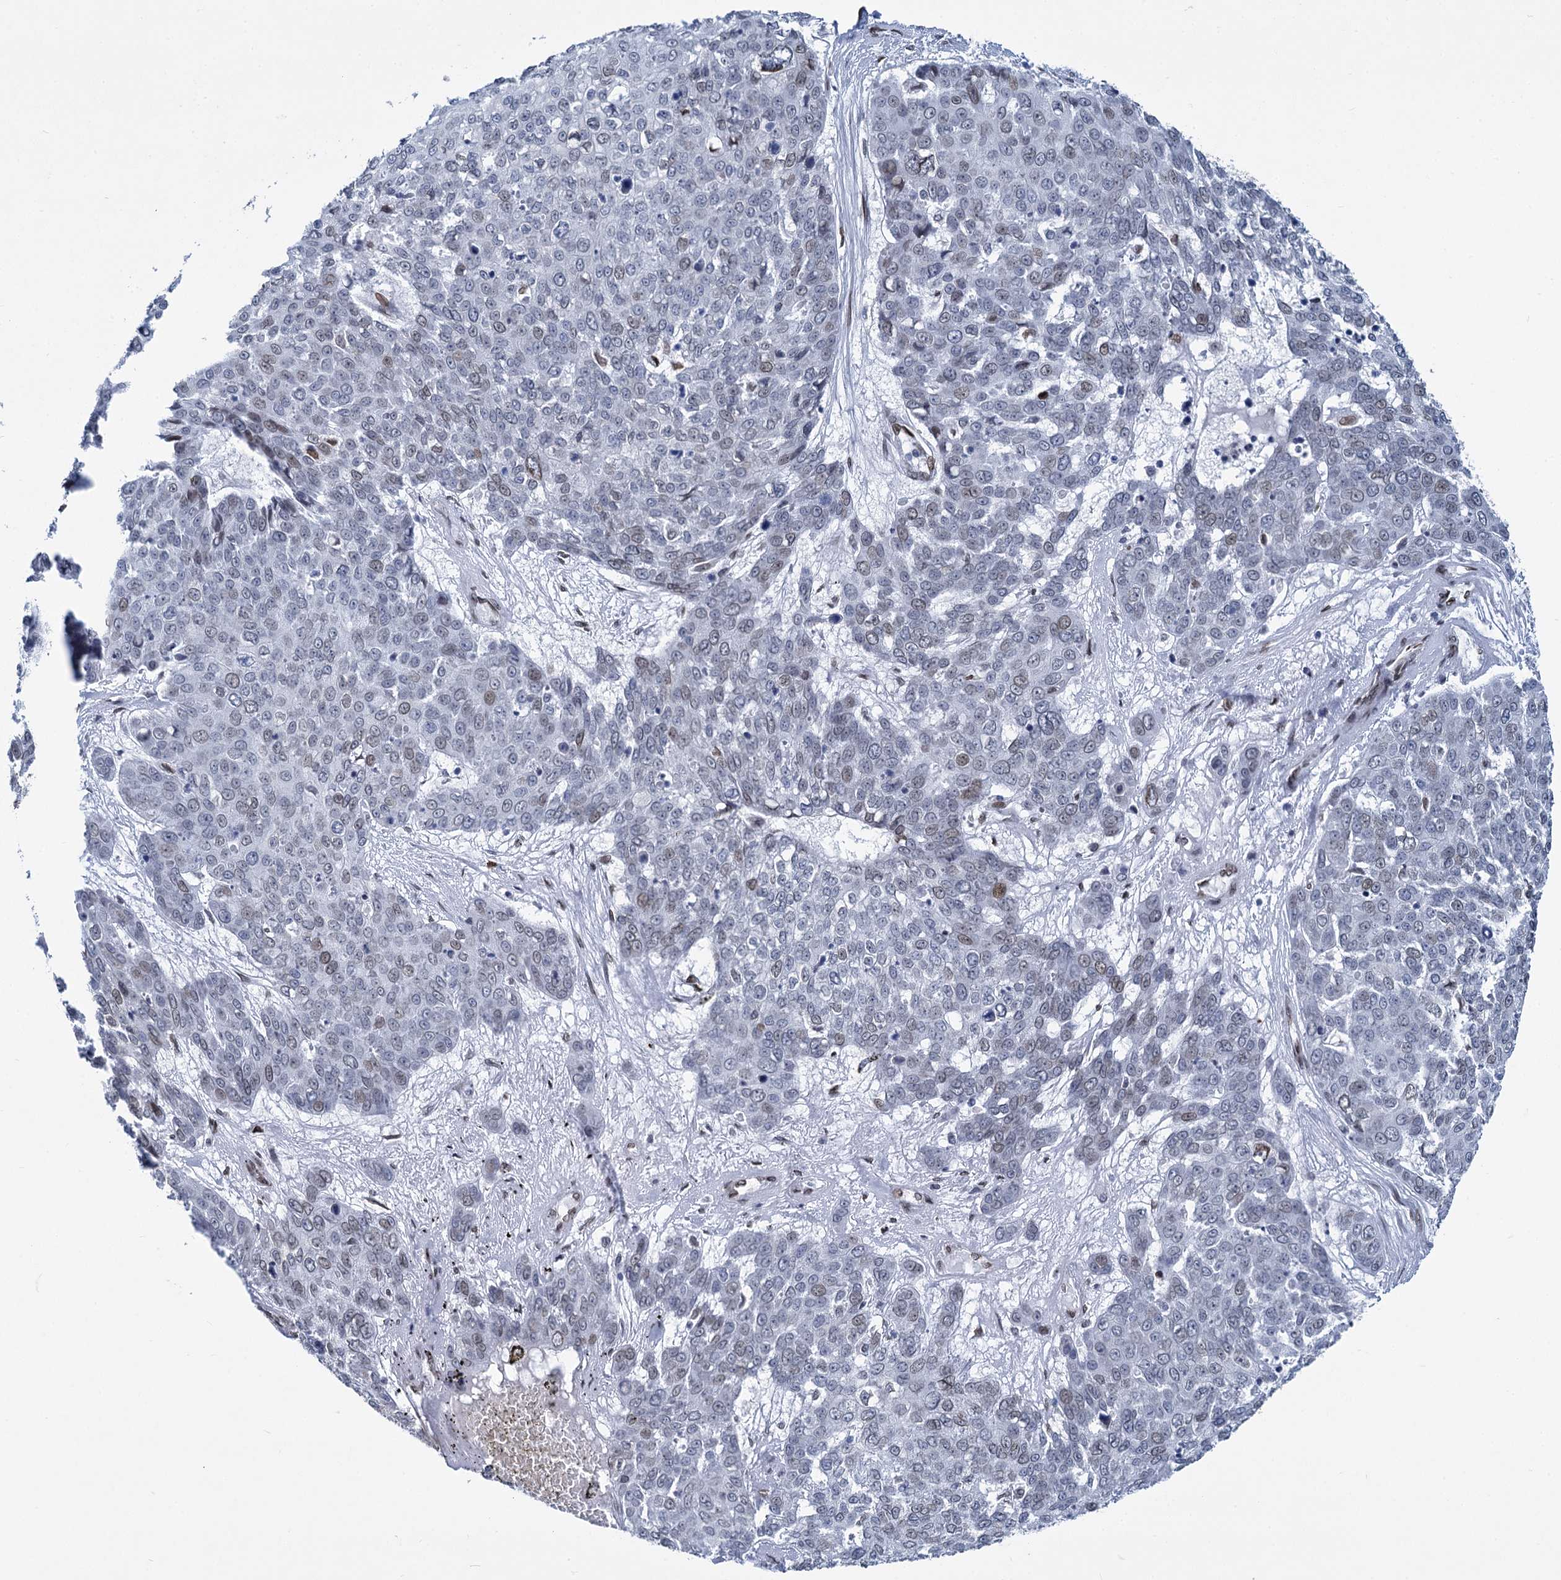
{"staining": {"intensity": "weak", "quantity": "<25%", "location": "nuclear"}, "tissue": "skin cancer", "cell_type": "Tumor cells", "image_type": "cancer", "snomed": [{"axis": "morphology", "description": "Squamous cell carcinoma, NOS"}, {"axis": "topography", "description": "Skin"}], "caption": "A micrograph of human skin cancer is negative for staining in tumor cells. (Immunohistochemistry (ihc), brightfield microscopy, high magnification).", "gene": "PRSS35", "patient": {"sex": "male", "age": 71}}